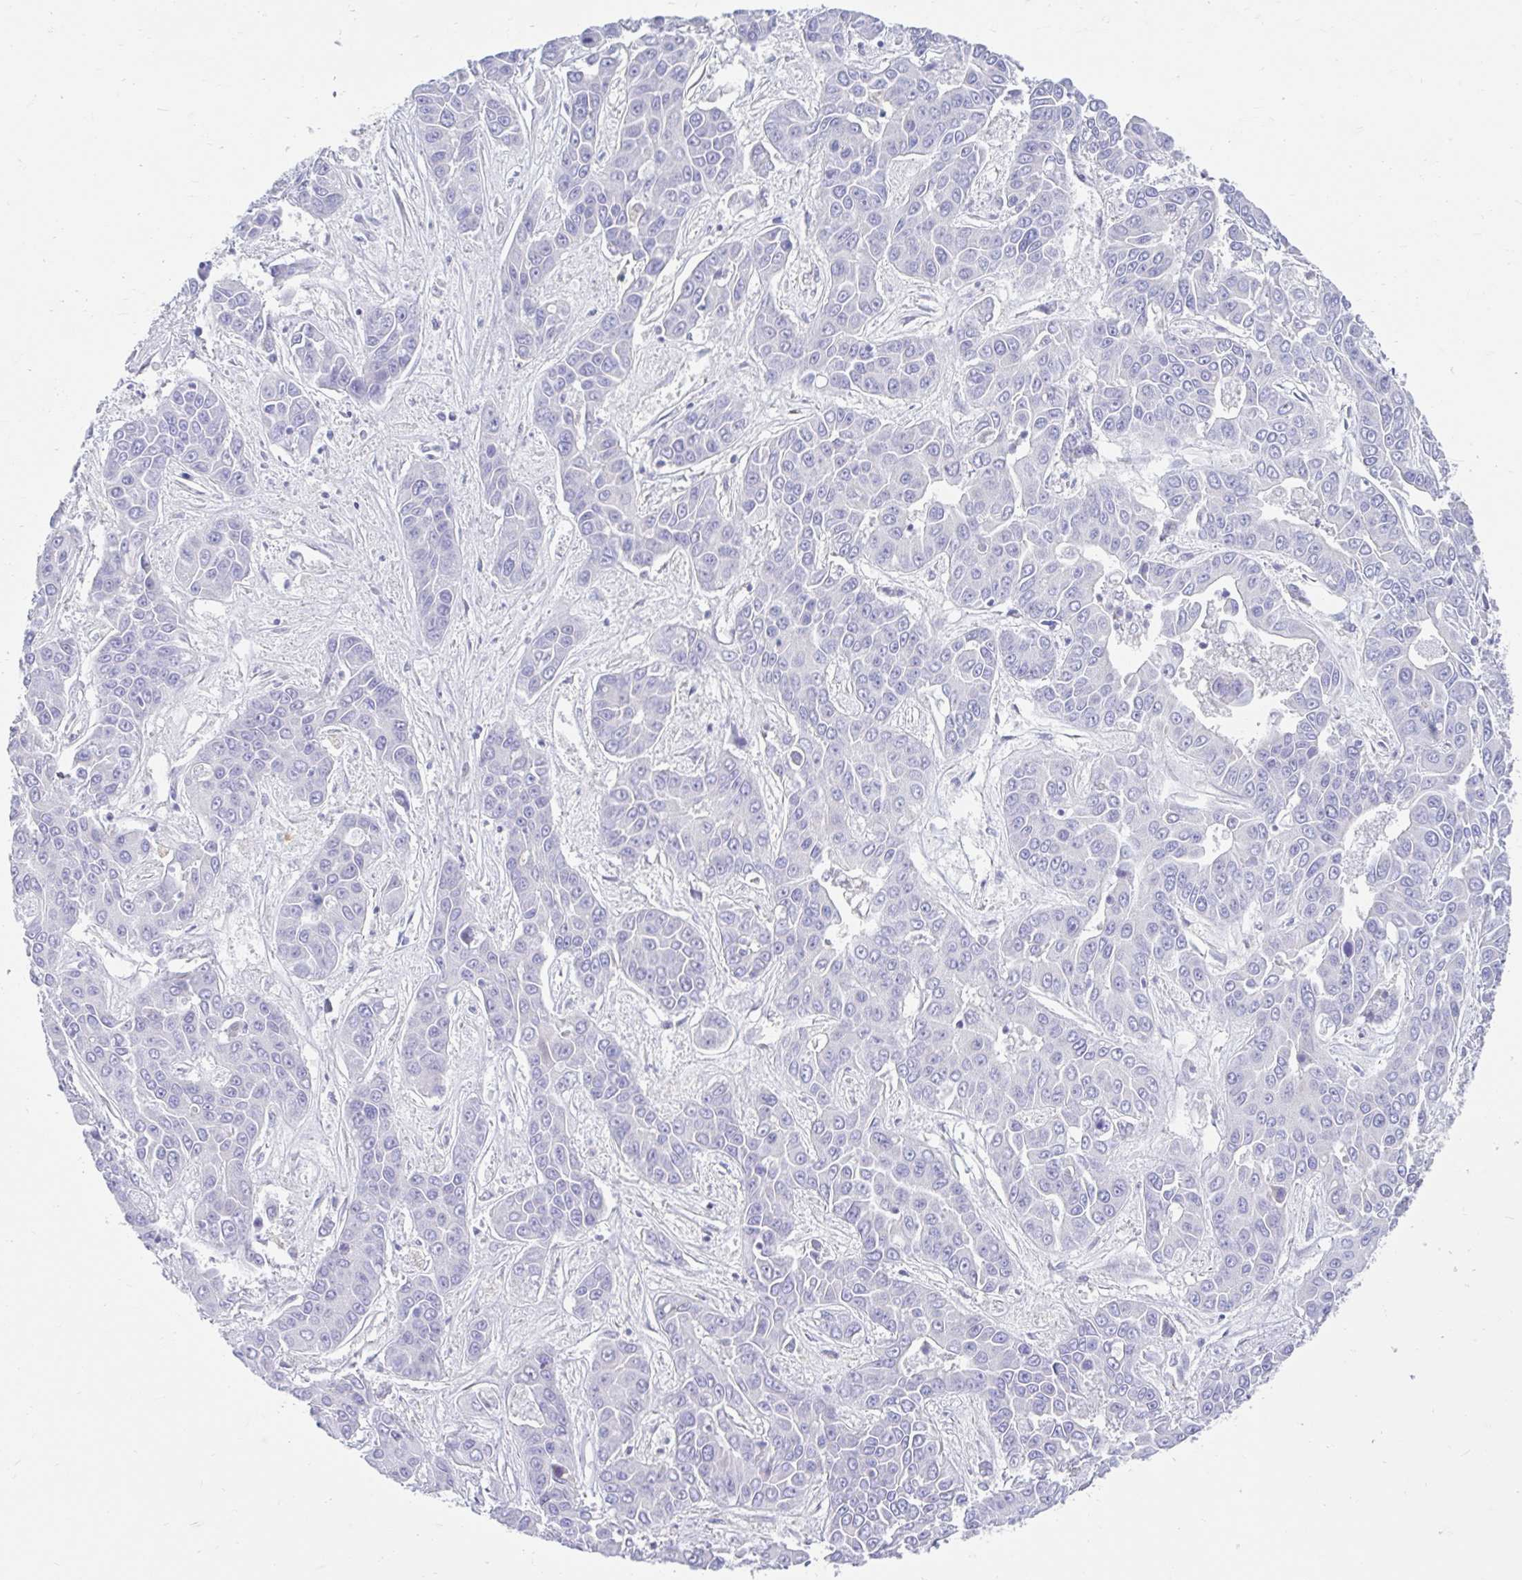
{"staining": {"intensity": "negative", "quantity": "none", "location": "none"}, "tissue": "liver cancer", "cell_type": "Tumor cells", "image_type": "cancer", "snomed": [{"axis": "morphology", "description": "Cholangiocarcinoma"}, {"axis": "topography", "description": "Liver"}], "caption": "Photomicrograph shows no significant protein expression in tumor cells of liver cancer (cholangiocarcinoma).", "gene": "CCSAP", "patient": {"sex": "female", "age": 52}}